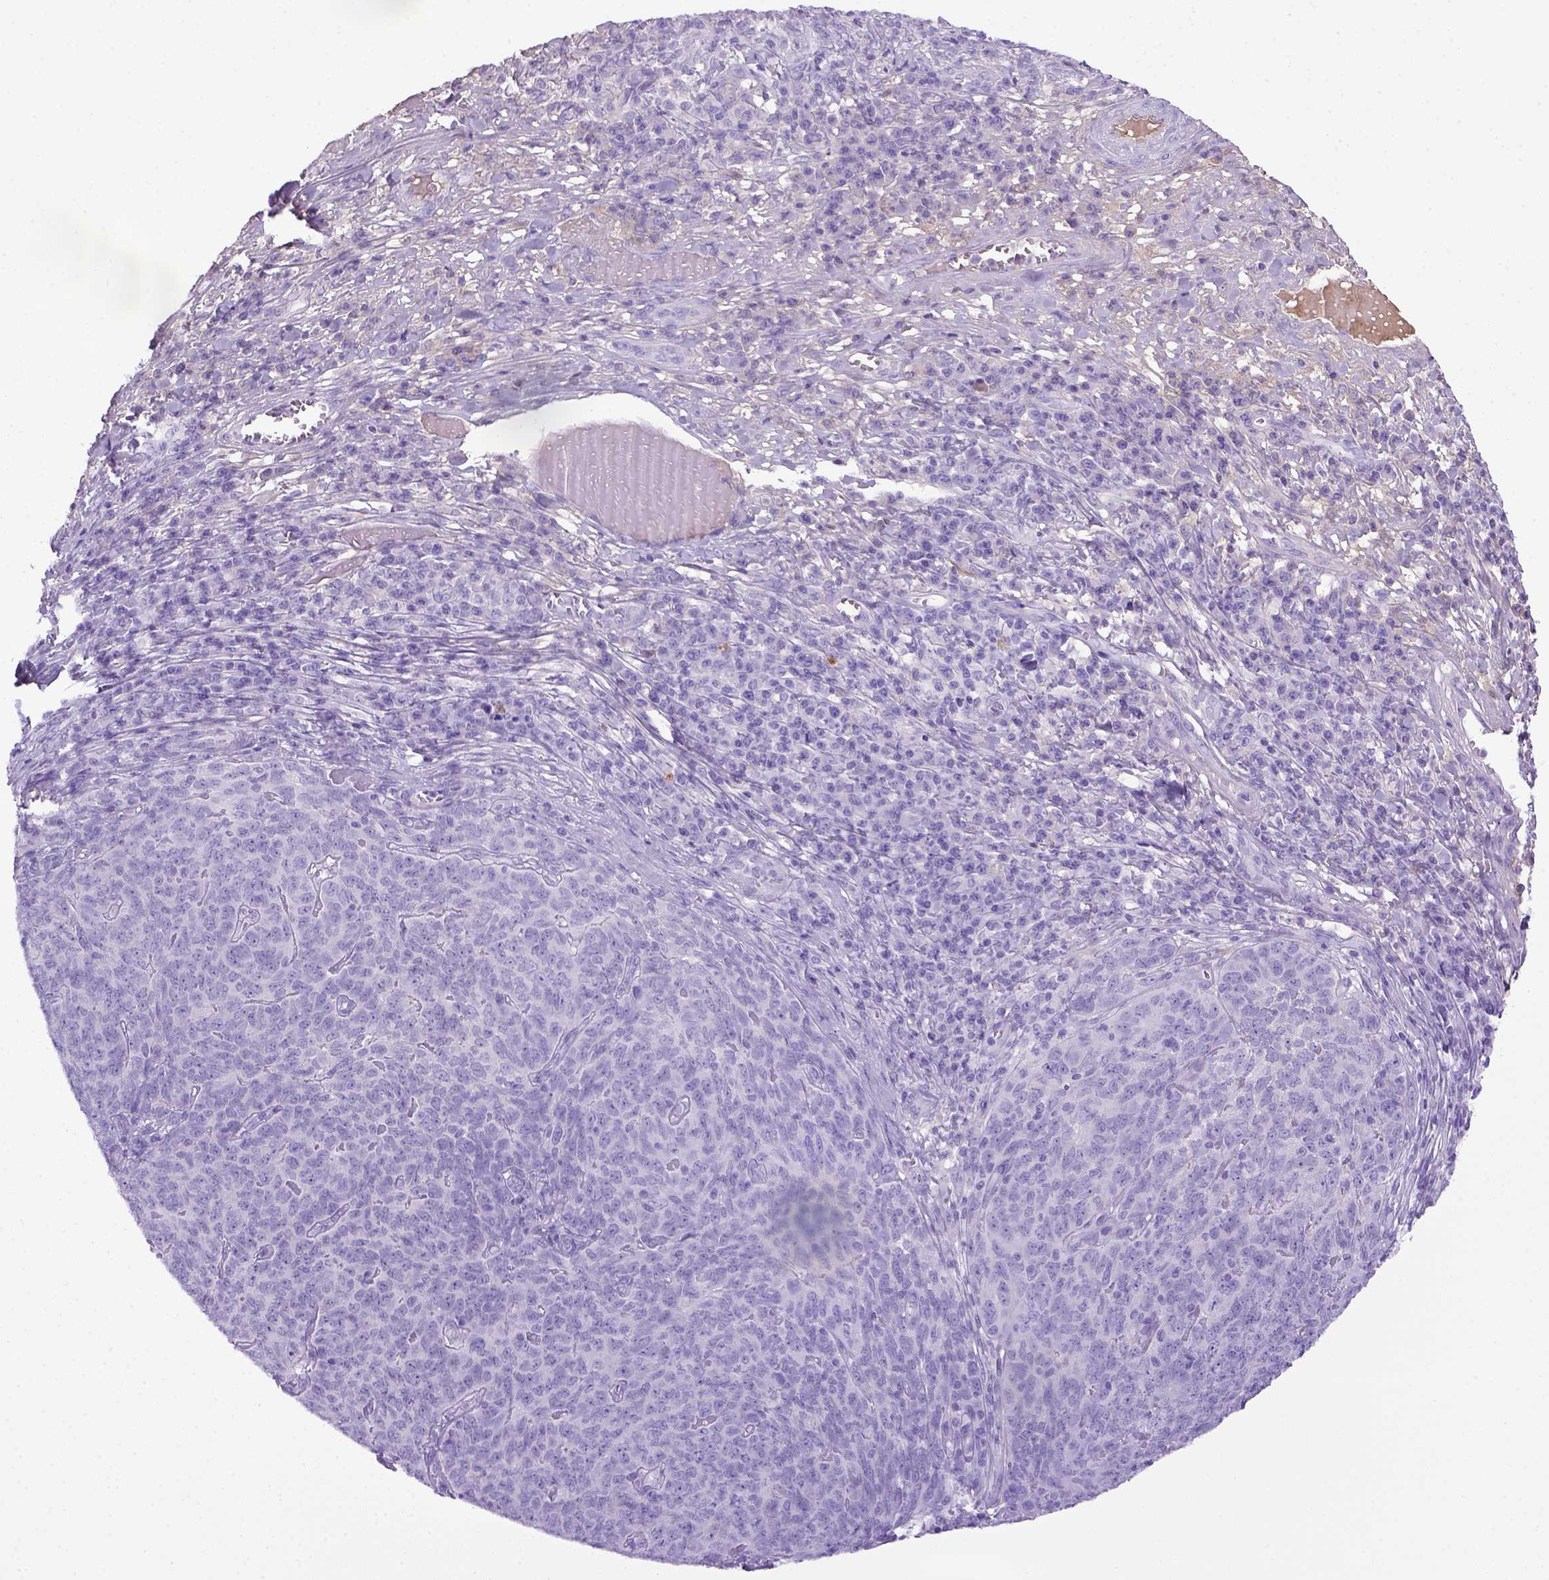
{"staining": {"intensity": "negative", "quantity": "none", "location": "none"}, "tissue": "skin cancer", "cell_type": "Tumor cells", "image_type": "cancer", "snomed": [{"axis": "morphology", "description": "Squamous cell carcinoma, NOS"}, {"axis": "topography", "description": "Skin"}, {"axis": "topography", "description": "Anal"}], "caption": "This is an immunohistochemistry photomicrograph of squamous cell carcinoma (skin). There is no expression in tumor cells.", "gene": "ITIH4", "patient": {"sex": "female", "age": 51}}